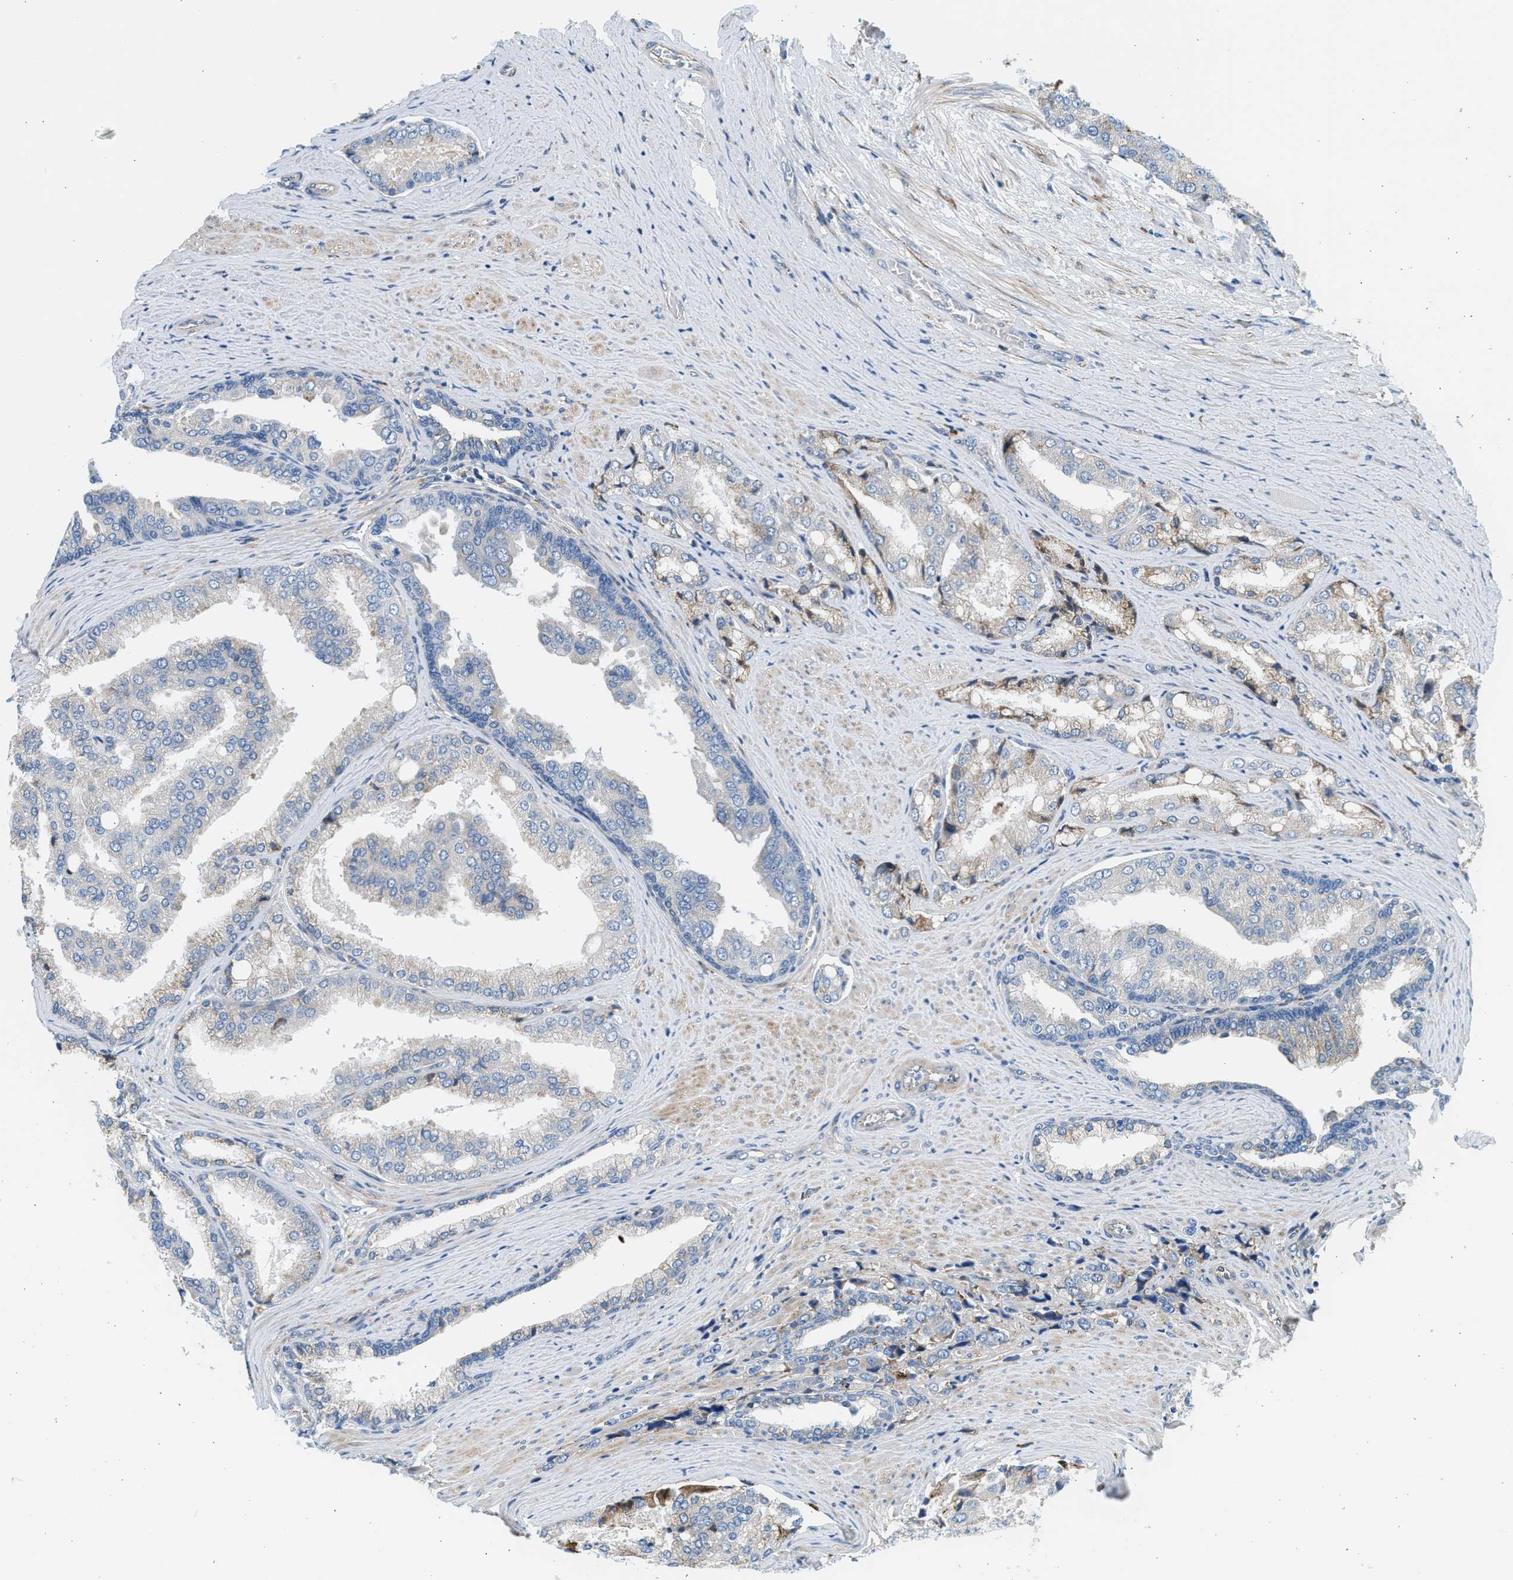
{"staining": {"intensity": "weak", "quantity": "<25%", "location": "cytoplasmic/membranous"}, "tissue": "prostate cancer", "cell_type": "Tumor cells", "image_type": "cancer", "snomed": [{"axis": "morphology", "description": "Adenocarcinoma, High grade"}, {"axis": "topography", "description": "Prostate"}], "caption": "This is a histopathology image of IHC staining of high-grade adenocarcinoma (prostate), which shows no staining in tumor cells. (Brightfield microscopy of DAB IHC at high magnification).", "gene": "CNTN6", "patient": {"sex": "male", "age": 50}}